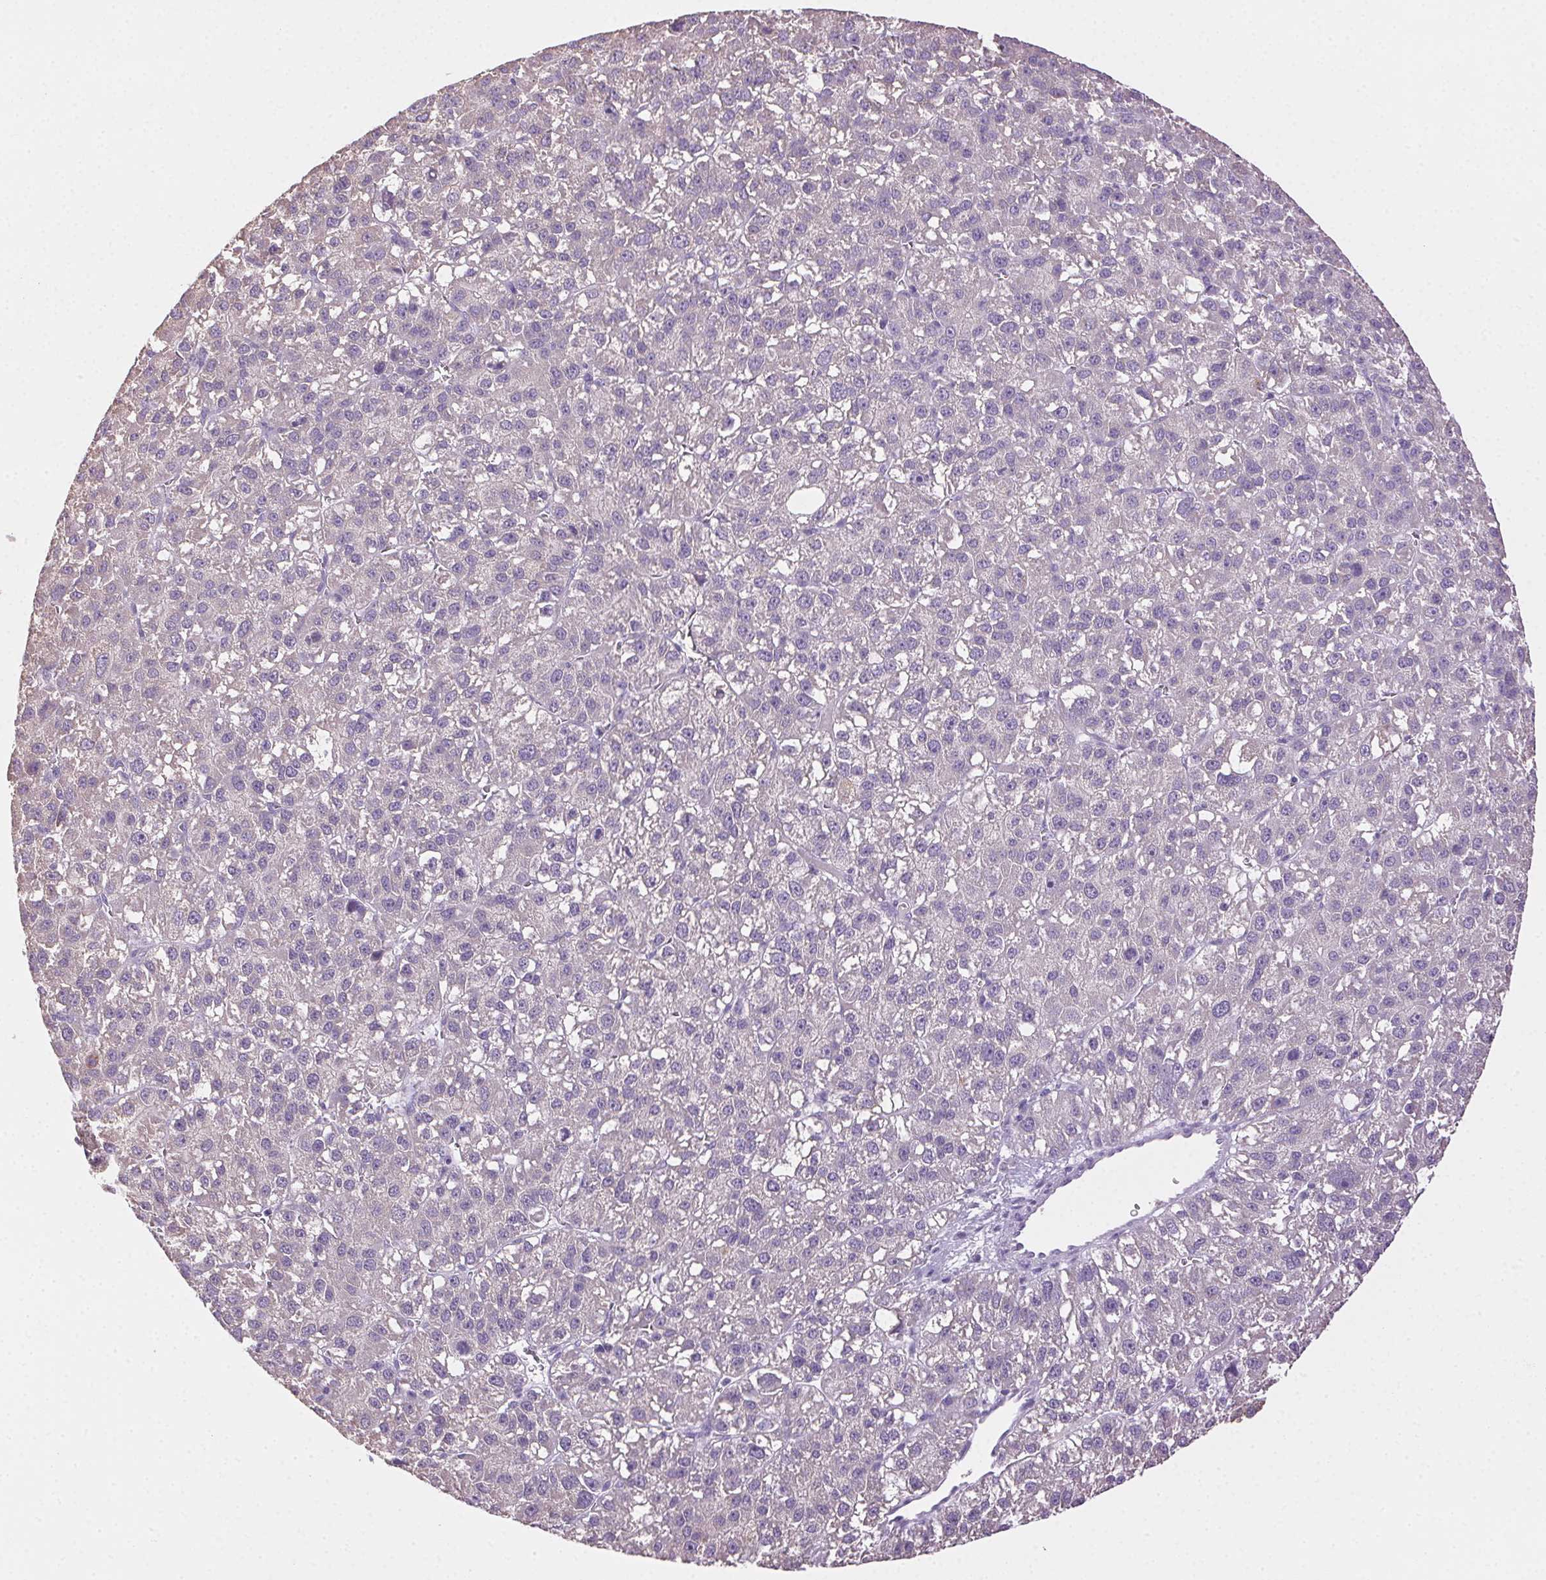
{"staining": {"intensity": "negative", "quantity": "none", "location": "none"}, "tissue": "liver cancer", "cell_type": "Tumor cells", "image_type": "cancer", "snomed": [{"axis": "morphology", "description": "Carcinoma, Hepatocellular, NOS"}, {"axis": "topography", "description": "Liver"}], "caption": "IHC image of neoplastic tissue: human liver cancer stained with DAB (3,3'-diaminobenzidine) demonstrates no significant protein positivity in tumor cells.", "gene": "CLDN10", "patient": {"sex": "female", "age": 70}}